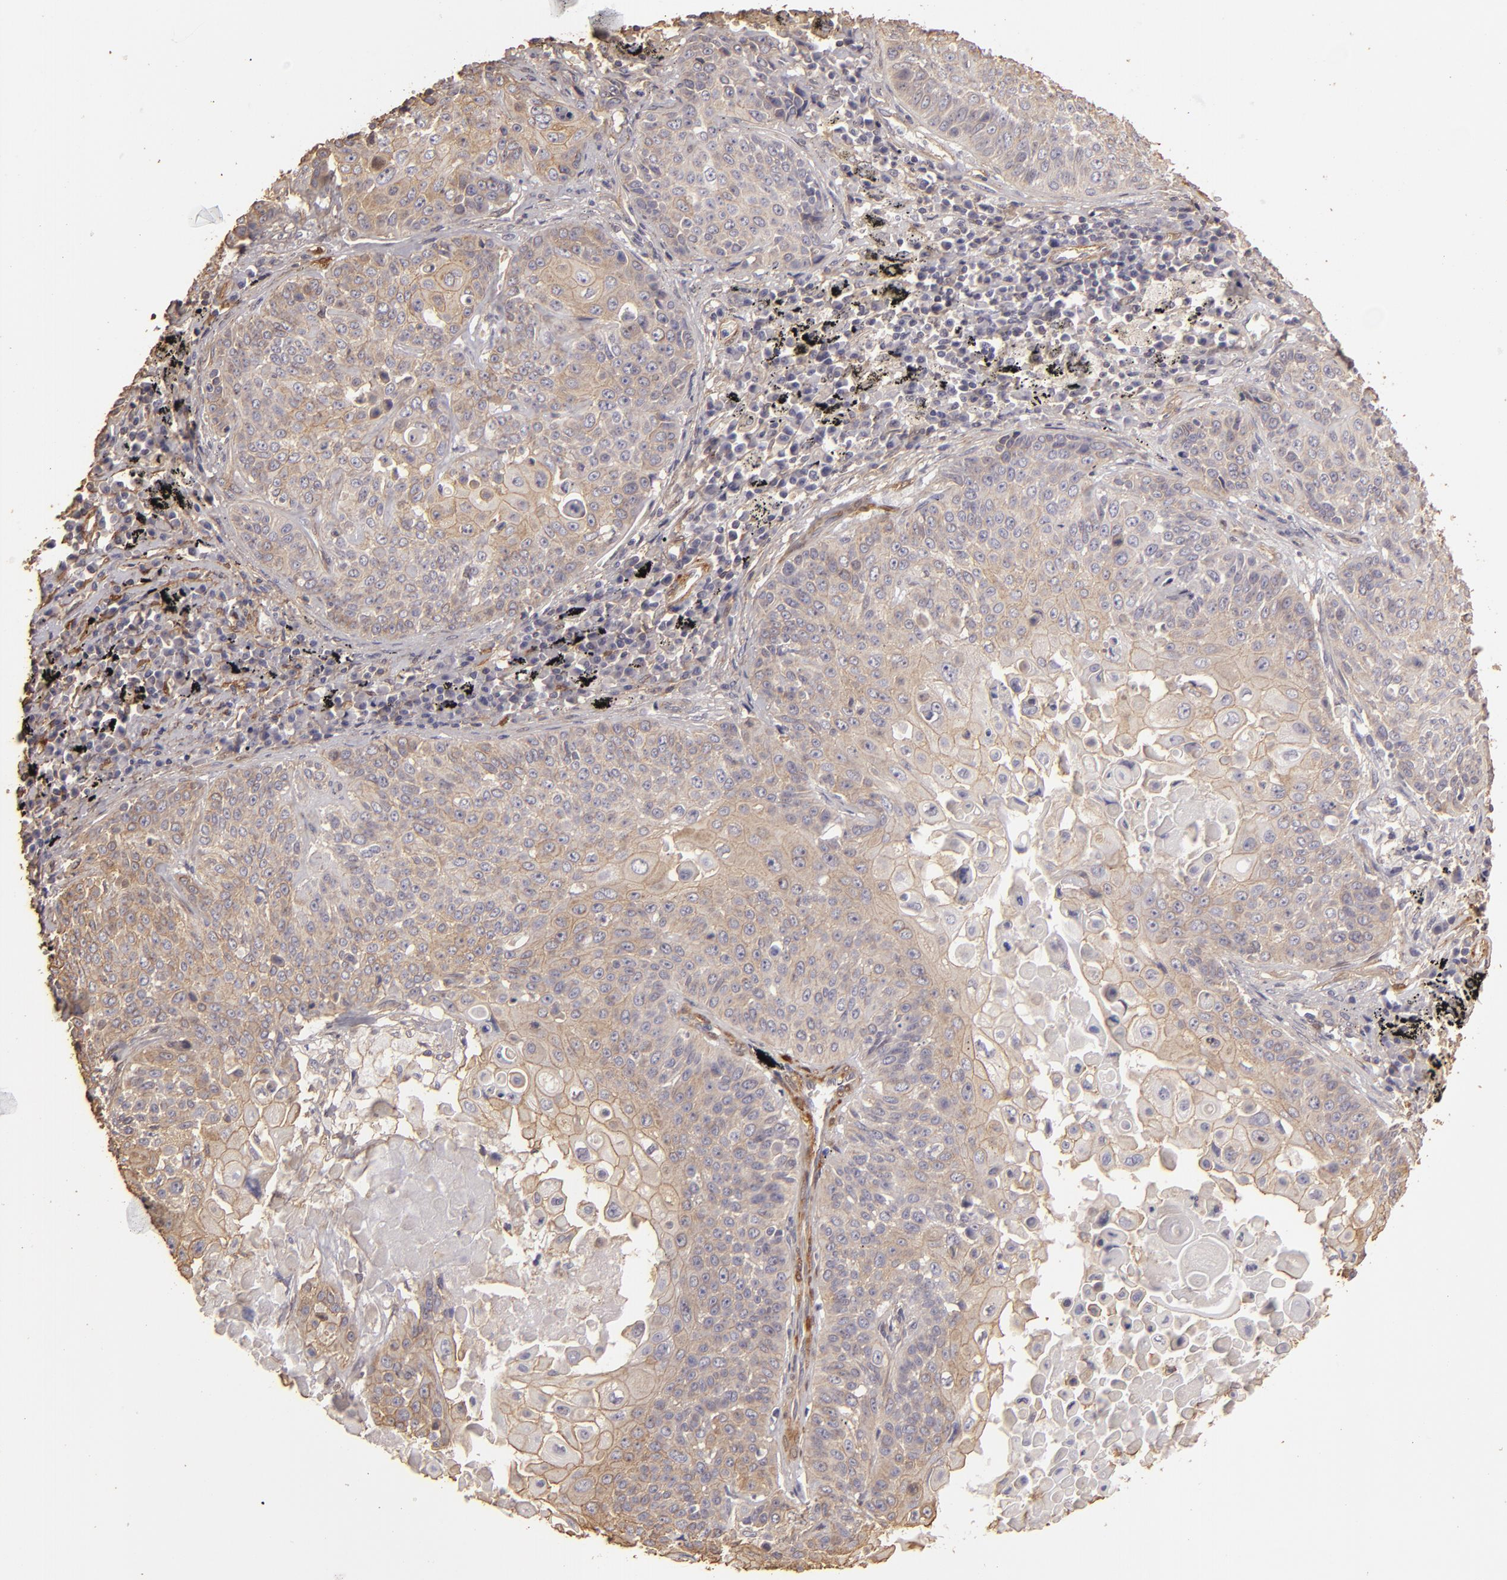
{"staining": {"intensity": "weak", "quantity": "<25%", "location": "cytoplasmic/membranous"}, "tissue": "lung cancer", "cell_type": "Tumor cells", "image_type": "cancer", "snomed": [{"axis": "morphology", "description": "Adenocarcinoma, NOS"}, {"axis": "topography", "description": "Lung"}], "caption": "An immunohistochemistry (IHC) histopathology image of adenocarcinoma (lung) is shown. There is no staining in tumor cells of adenocarcinoma (lung). (DAB immunohistochemistry, high magnification).", "gene": "HSPB6", "patient": {"sex": "male", "age": 60}}